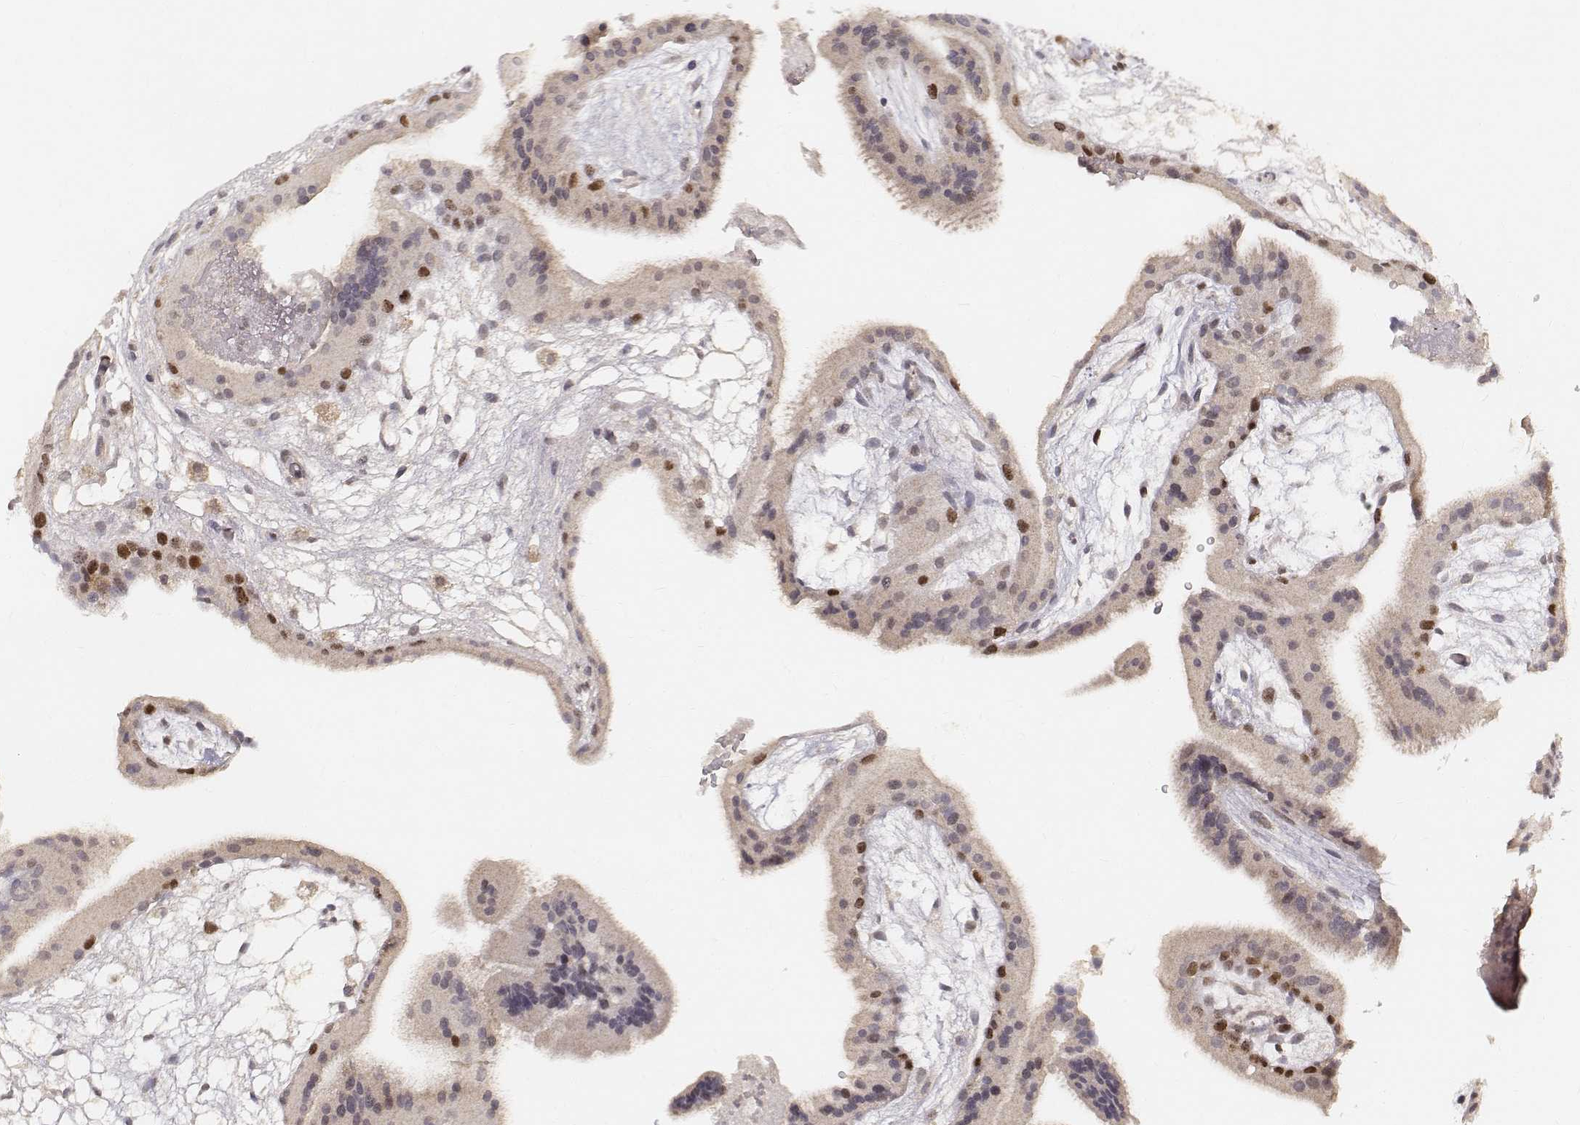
{"staining": {"intensity": "negative", "quantity": "none", "location": "none"}, "tissue": "placenta", "cell_type": "Decidual cells", "image_type": "normal", "snomed": [{"axis": "morphology", "description": "Normal tissue, NOS"}, {"axis": "topography", "description": "Placenta"}], "caption": "A micrograph of human placenta is negative for staining in decidual cells. (DAB immunohistochemistry (IHC) with hematoxylin counter stain).", "gene": "FANCD2", "patient": {"sex": "female", "age": 19}}